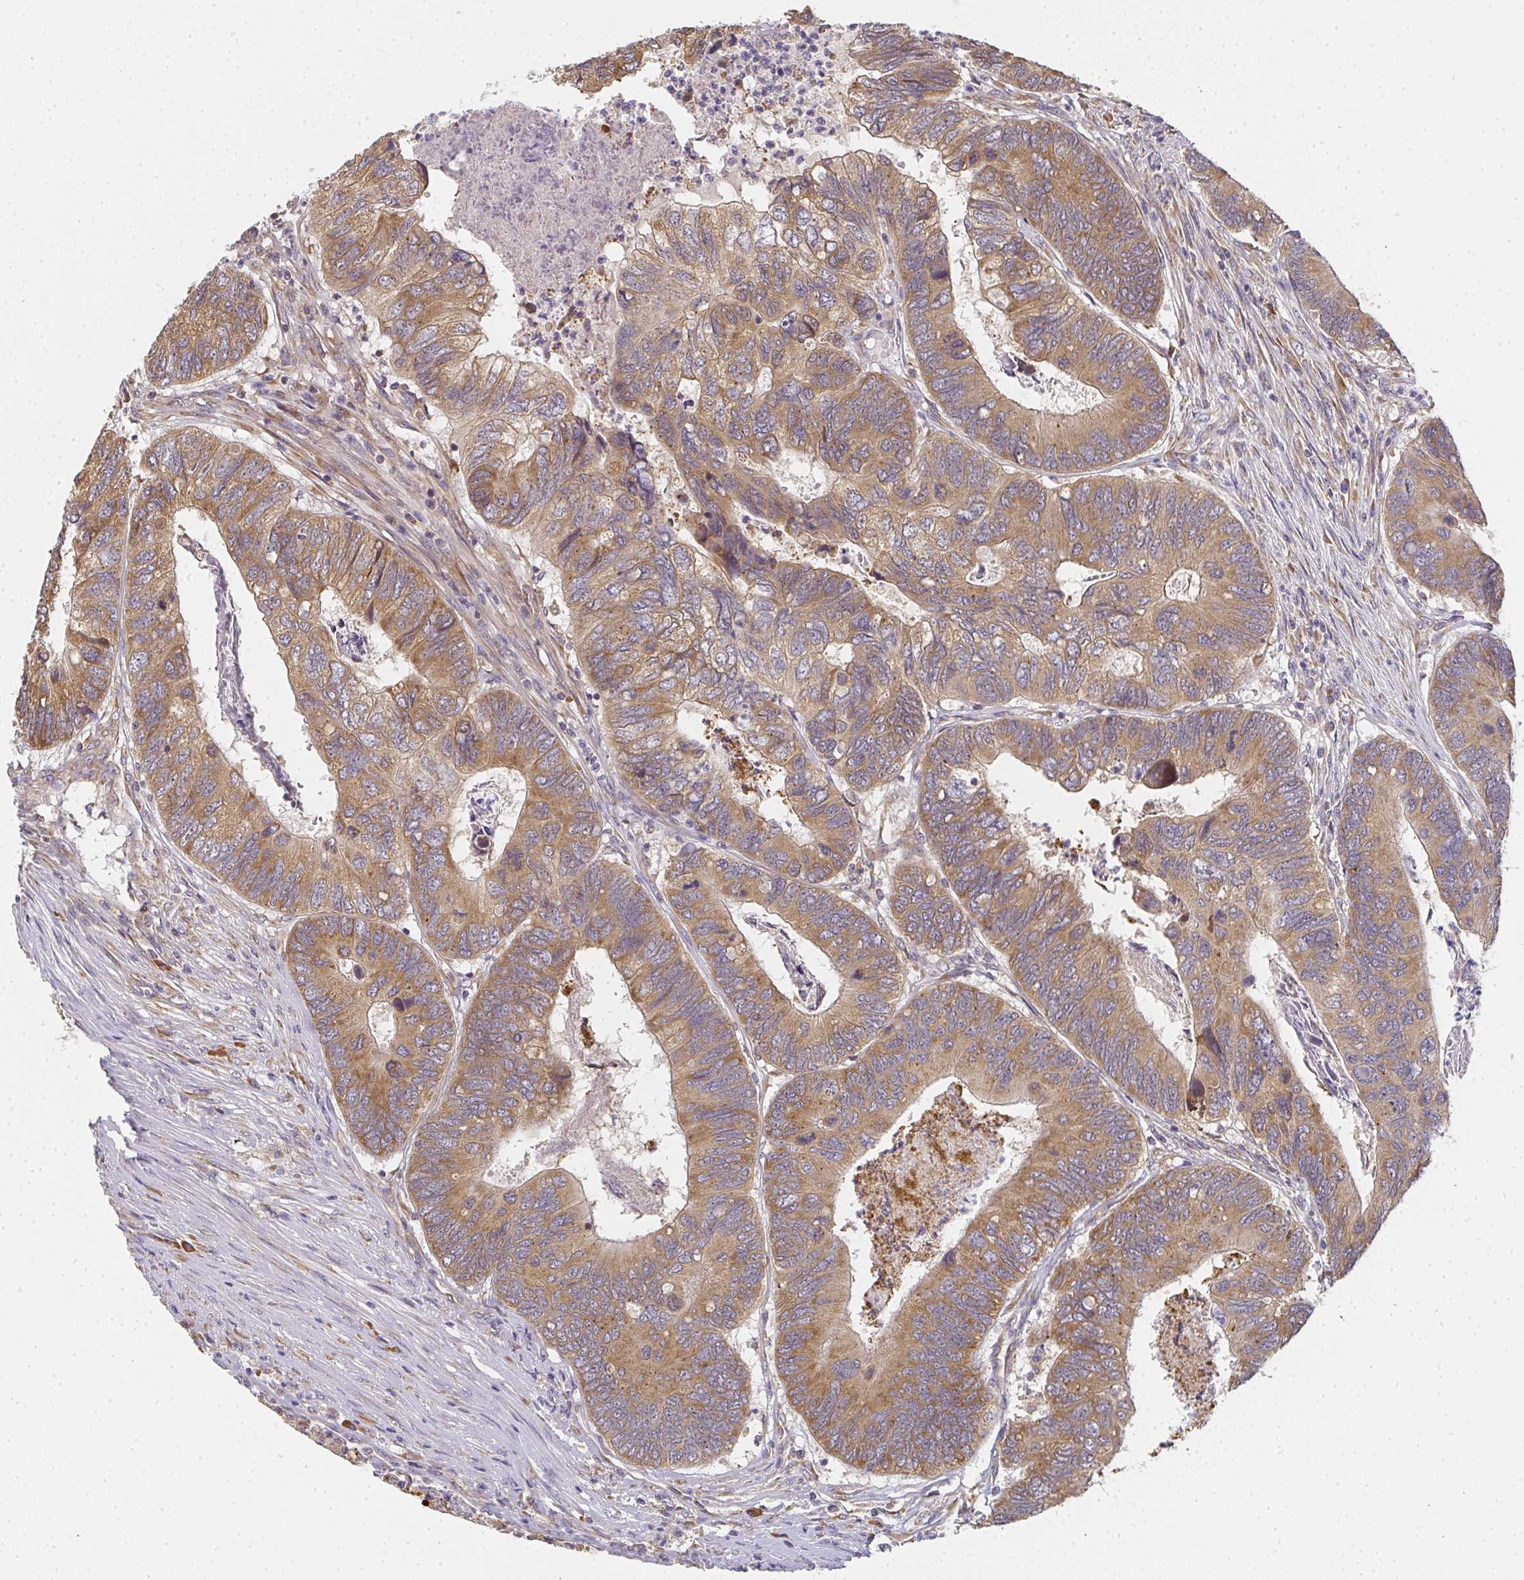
{"staining": {"intensity": "moderate", "quantity": ">75%", "location": "cytoplasmic/membranous"}, "tissue": "colorectal cancer", "cell_type": "Tumor cells", "image_type": "cancer", "snomed": [{"axis": "morphology", "description": "Adenocarcinoma, NOS"}, {"axis": "topography", "description": "Colon"}], "caption": "Tumor cells demonstrate medium levels of moderate cytoplasmic/membranous staining in about >75% of cells in adenocarcinoma (colorectal). (DAB = brown stain, brightfield microscopy at high magnification).", "gene": "SLC35B3", "patient": {"sex": "female", "age": 67}}